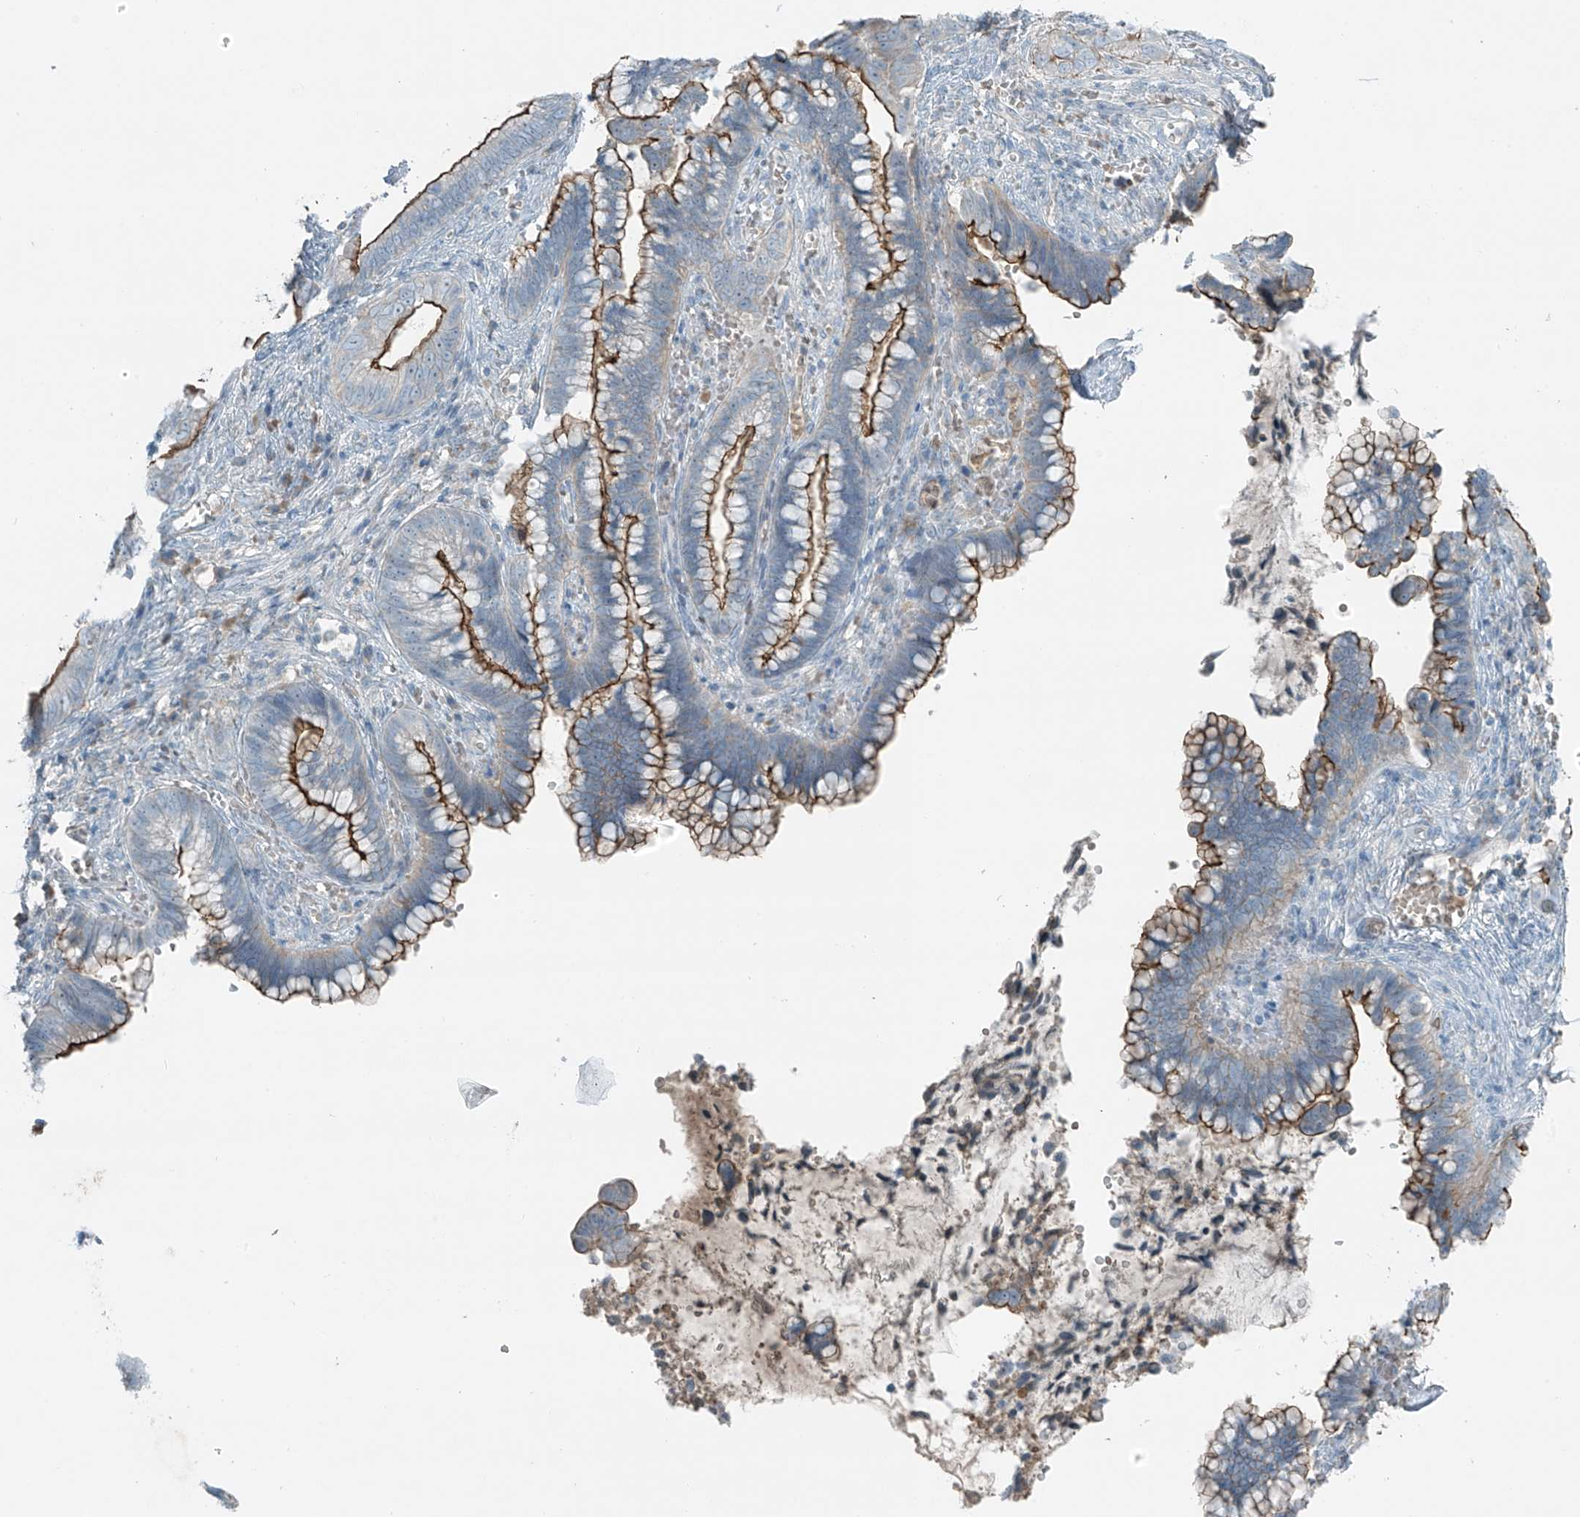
{"staining": {"intensity": "strong", "quantity": "25%-75%", "location": "cytoplasmic/membranous"}, "tissue": "cervical cancer", "cell_type": "Tumor cells", "image_type": "cancer", "snomed": [{"axis": "morphology", "description": "Adenocarcinoma, NOS"}, {"axis": "topography", "description": "Cervix"}], "caption": "The image shows a brown stain indicating the presence of a protein in the cytoplasmic/membranous of tumor cells in cervical adenocarcinoma.", "gene": "FAM131C", "patient": {"sex": "female", "age": 44}}